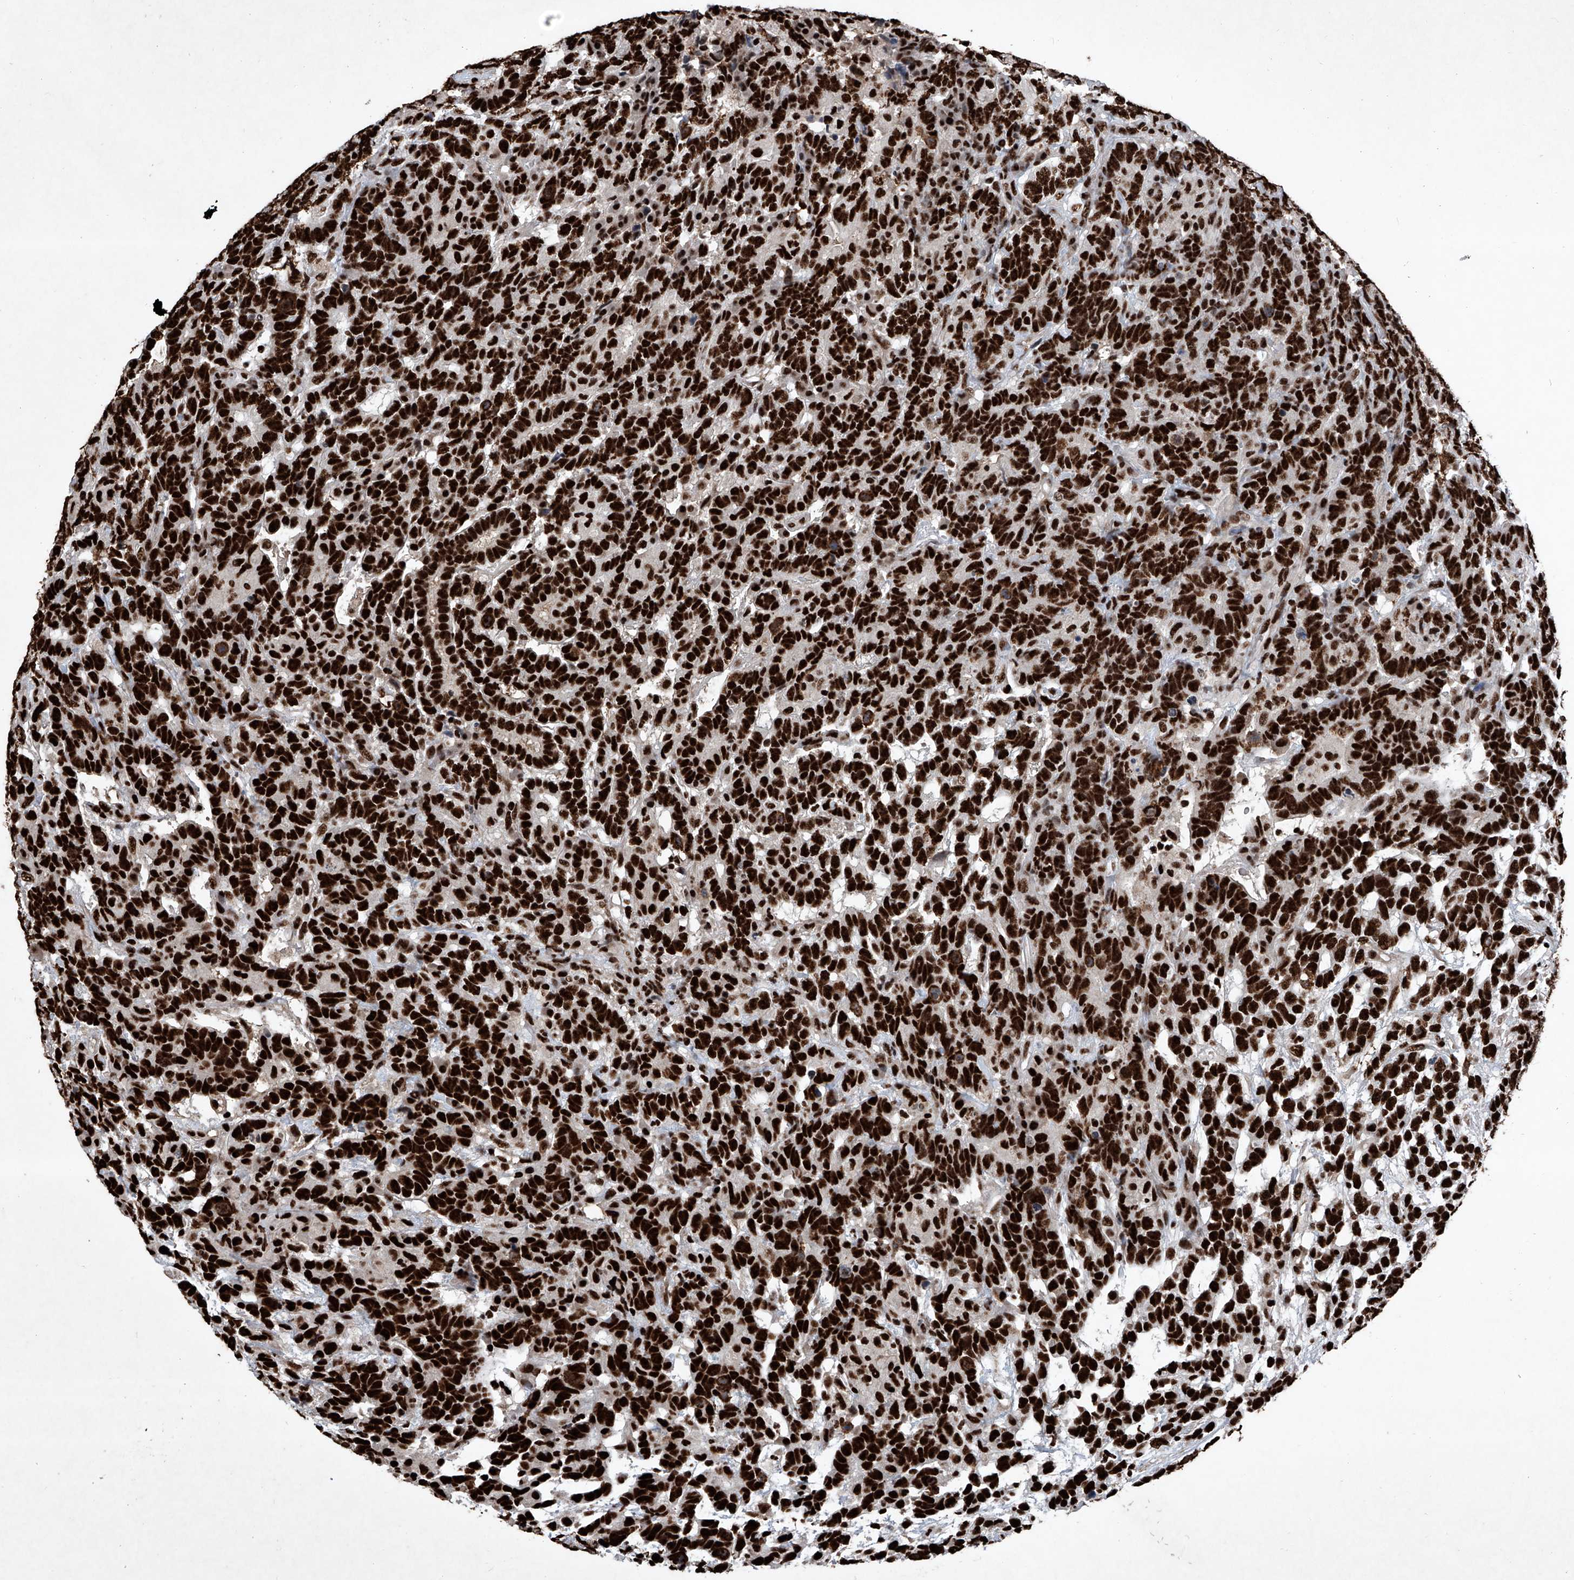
{"staining": {"intensity": "strong", "quantity": ">75%", "location": "nuclear"}, "tissue": "testis cancer", "cell_type": "Tumor cells", "image_type": "cancer", "snomed": [{"axis": "morphology", "description": "Carcinoma, Embryonal, NOS"}, {"axis": "topography", "description": "Testis"}], "caption": "Strong nuclear positivity for a protein is appreciated in approximately >75% of tumor cells of embryonal carcinoma (testis) using IHC.", "gene": "DDX39B", "patient": {"sex": "male", "age": 26}}